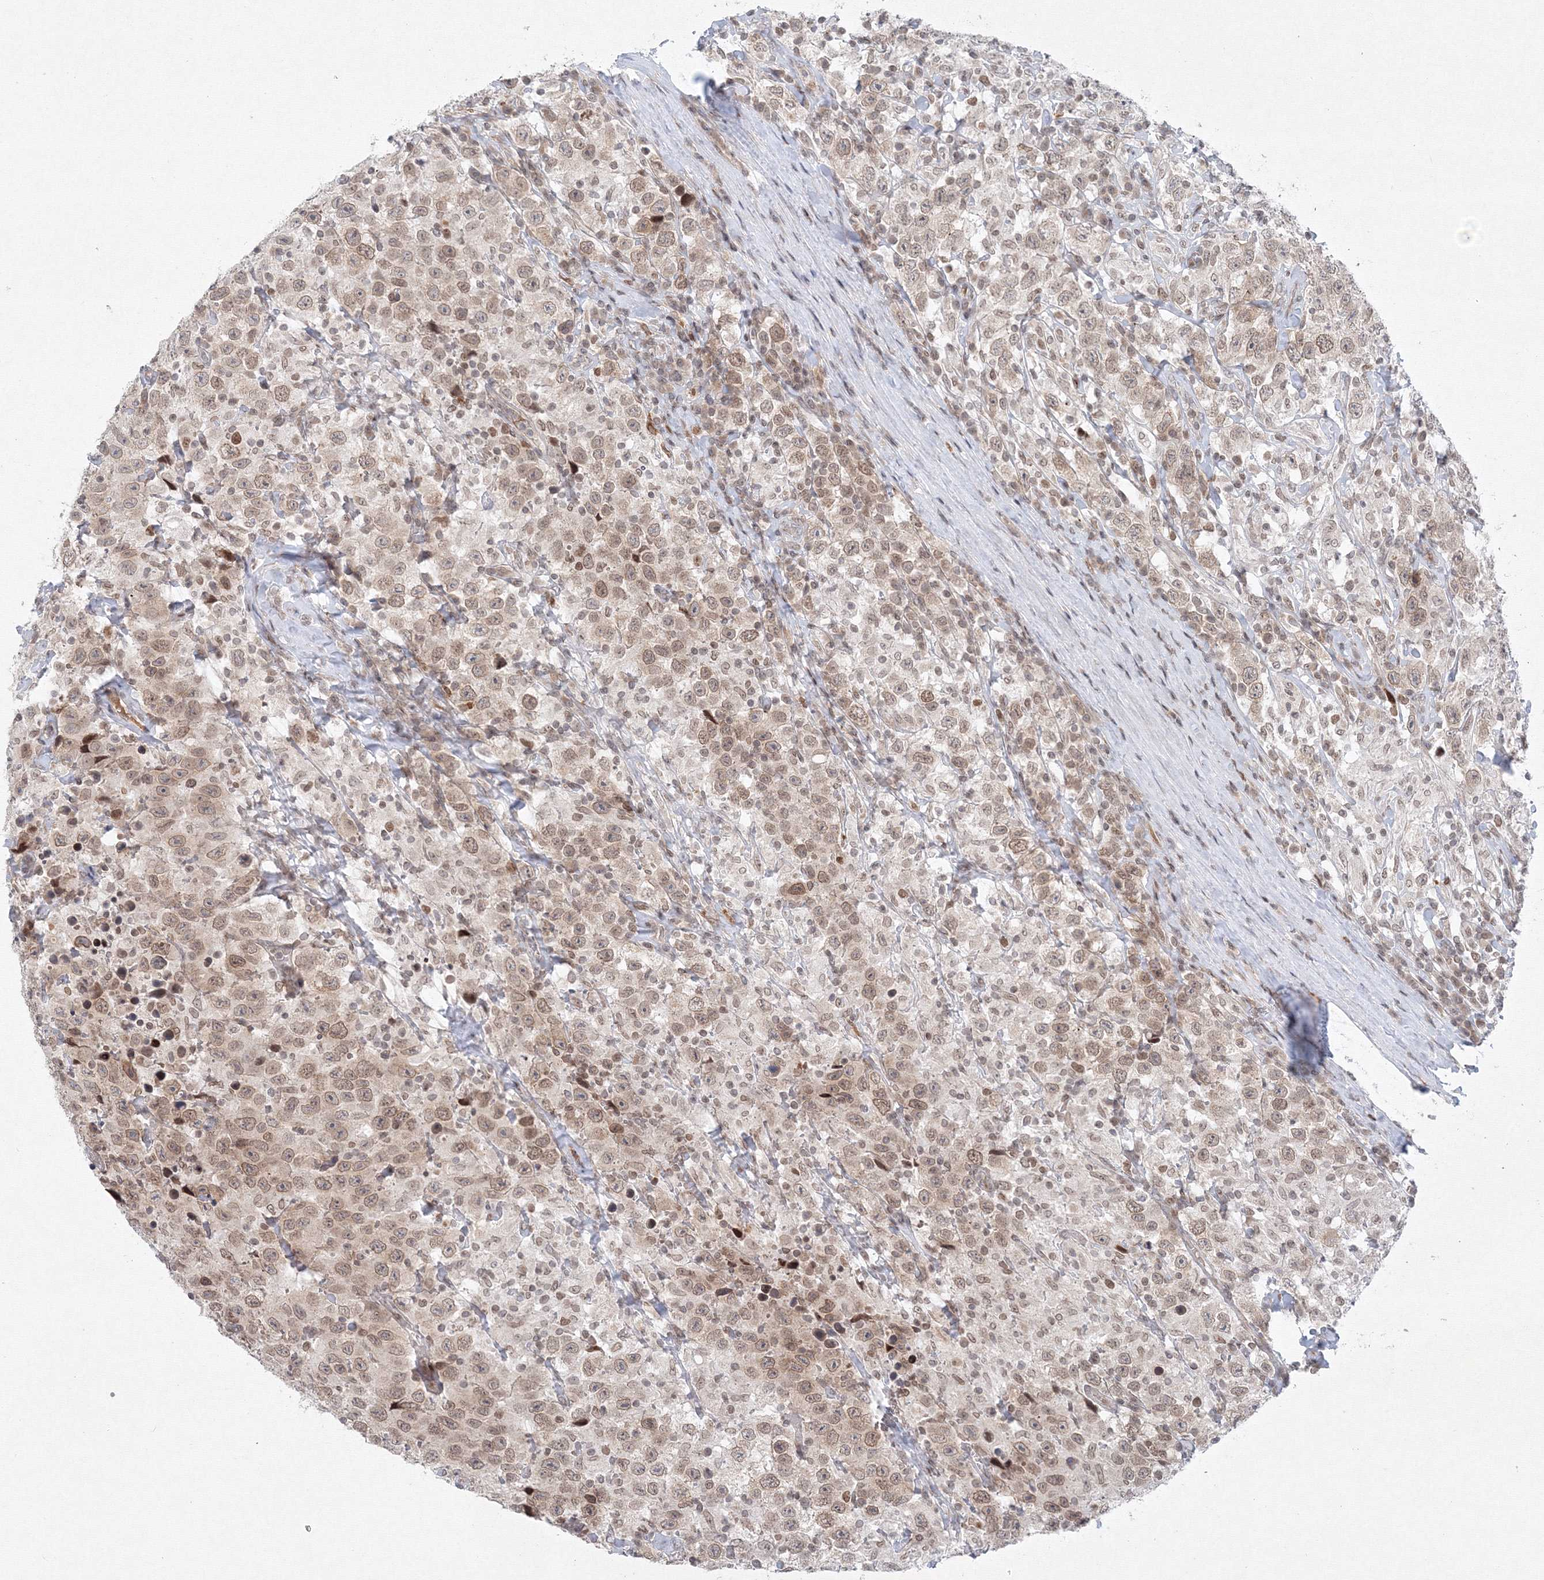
{"staining": {"intensity": "weak", "quantity": "25%-75%", "location": "nuclear"}, "tissue": "testis cancer", "cell_type": "Tumor cells", "image_type": "cancer", "snomed": [{"axis": "morphology", "description": "Seminoma, NOS"}, {"axis": "topography", "description": "Testis"}], "caption": "Seminoma (testis) stained with DAB (3,3'-diaminobenzidine) IHC demonstrates low levels of weak nuclear positivity in approximately 25%-75% of tumor cells. (brown staining indicates protein expression, while blue staining denotes nuclei).", "gene": "KIF4A", "patient": {"sex": "male", "age": 41}}